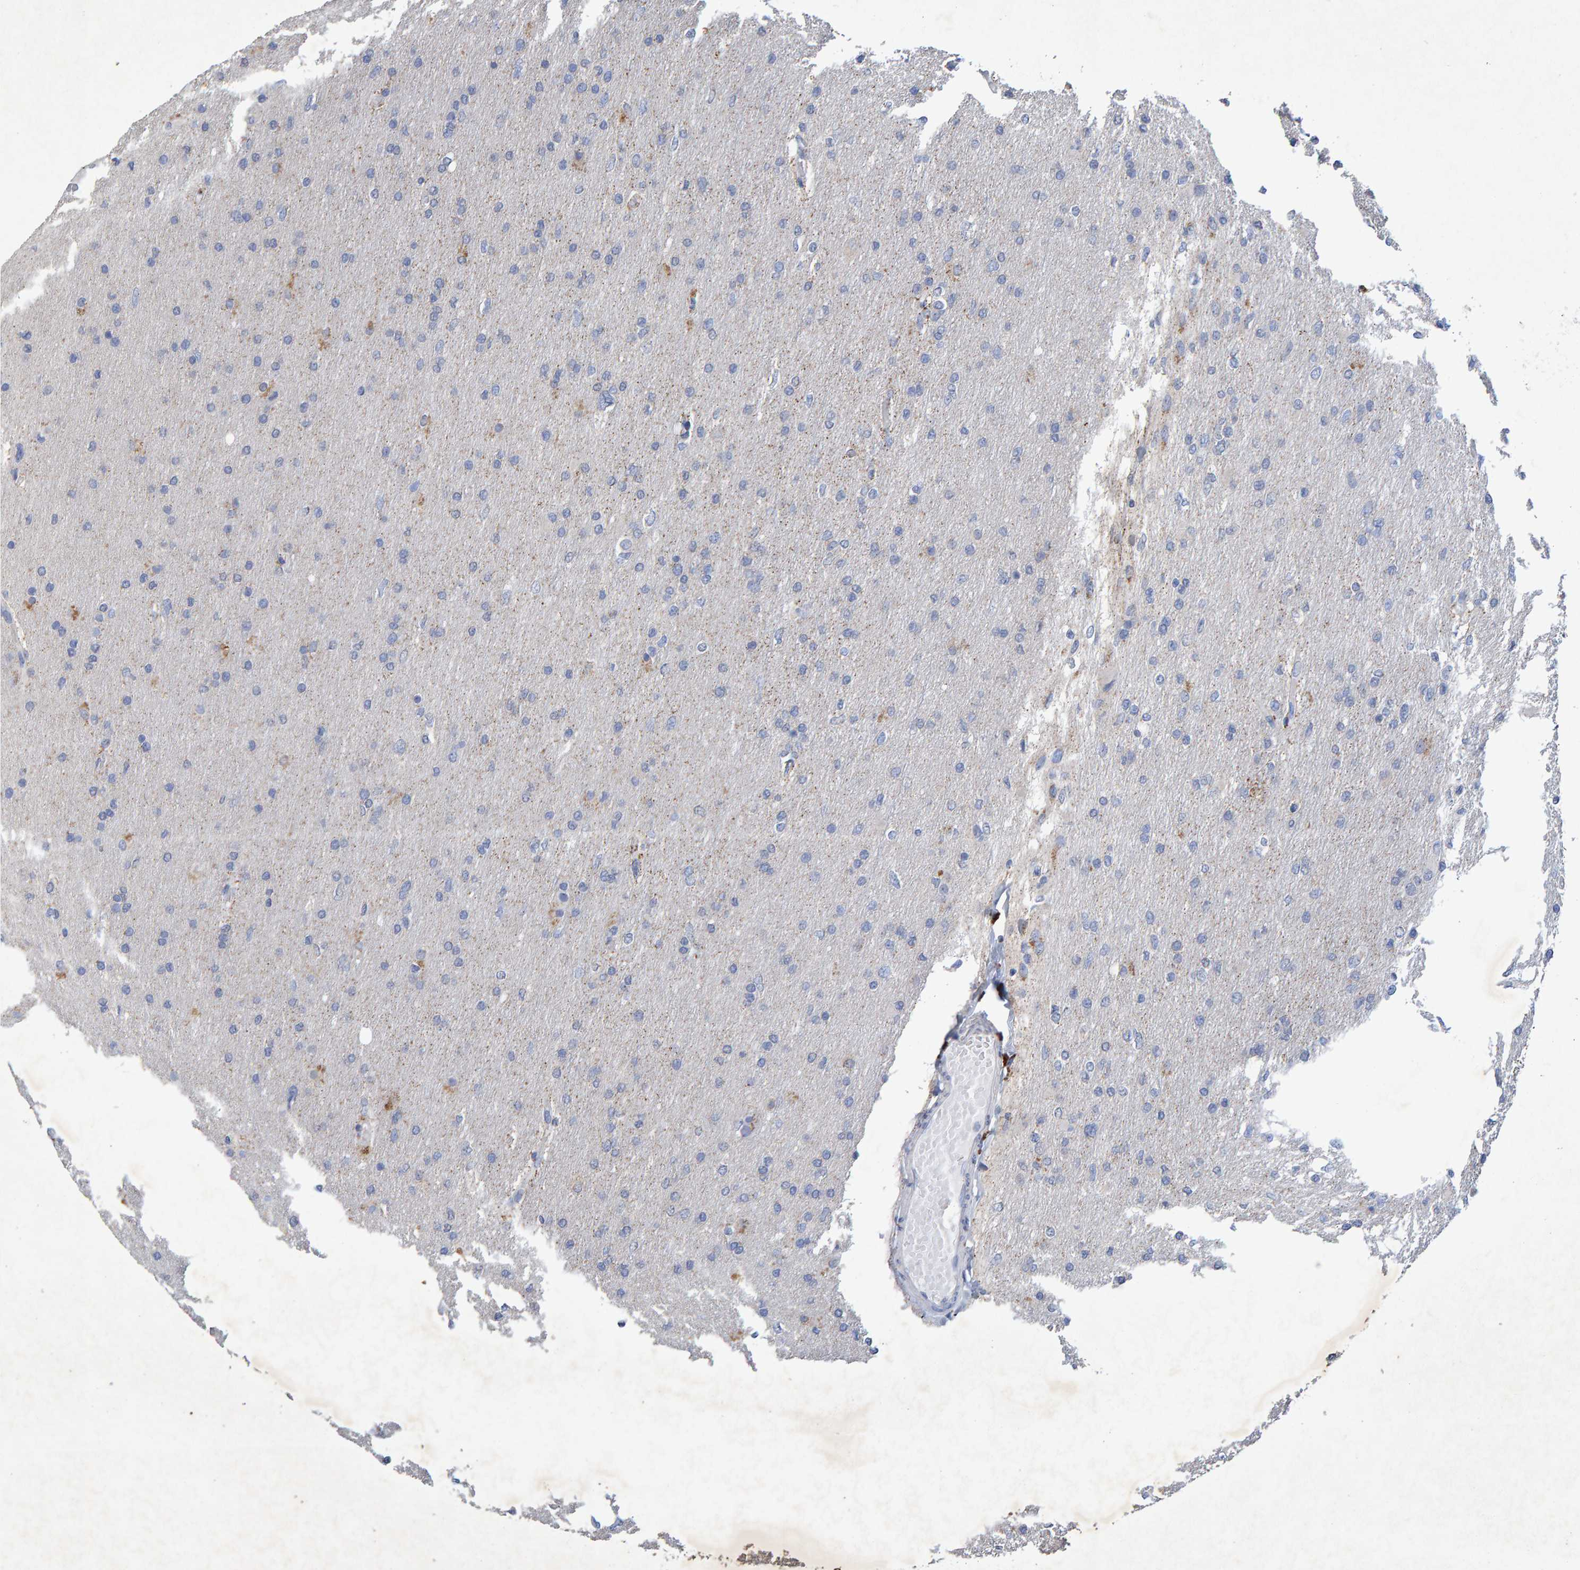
{"staining": {"intensity": "negative", "quantity": "none", "location": "none"}, "tissue": "glioma", "cell_type": "Tumor cells", "image_type": "cancer", "snomed": [{"axis": "morphology", "description": "Glioma, malignant, High grade"}, {"axis": "topography", "description": "Cerebral cortex"}], "caption": "This is an immunohistochemistry photomicrograph of glioma. There is no expression in tumor cells.", "gene": "CTH", "patient": {"sex": "female", "age": 36}}